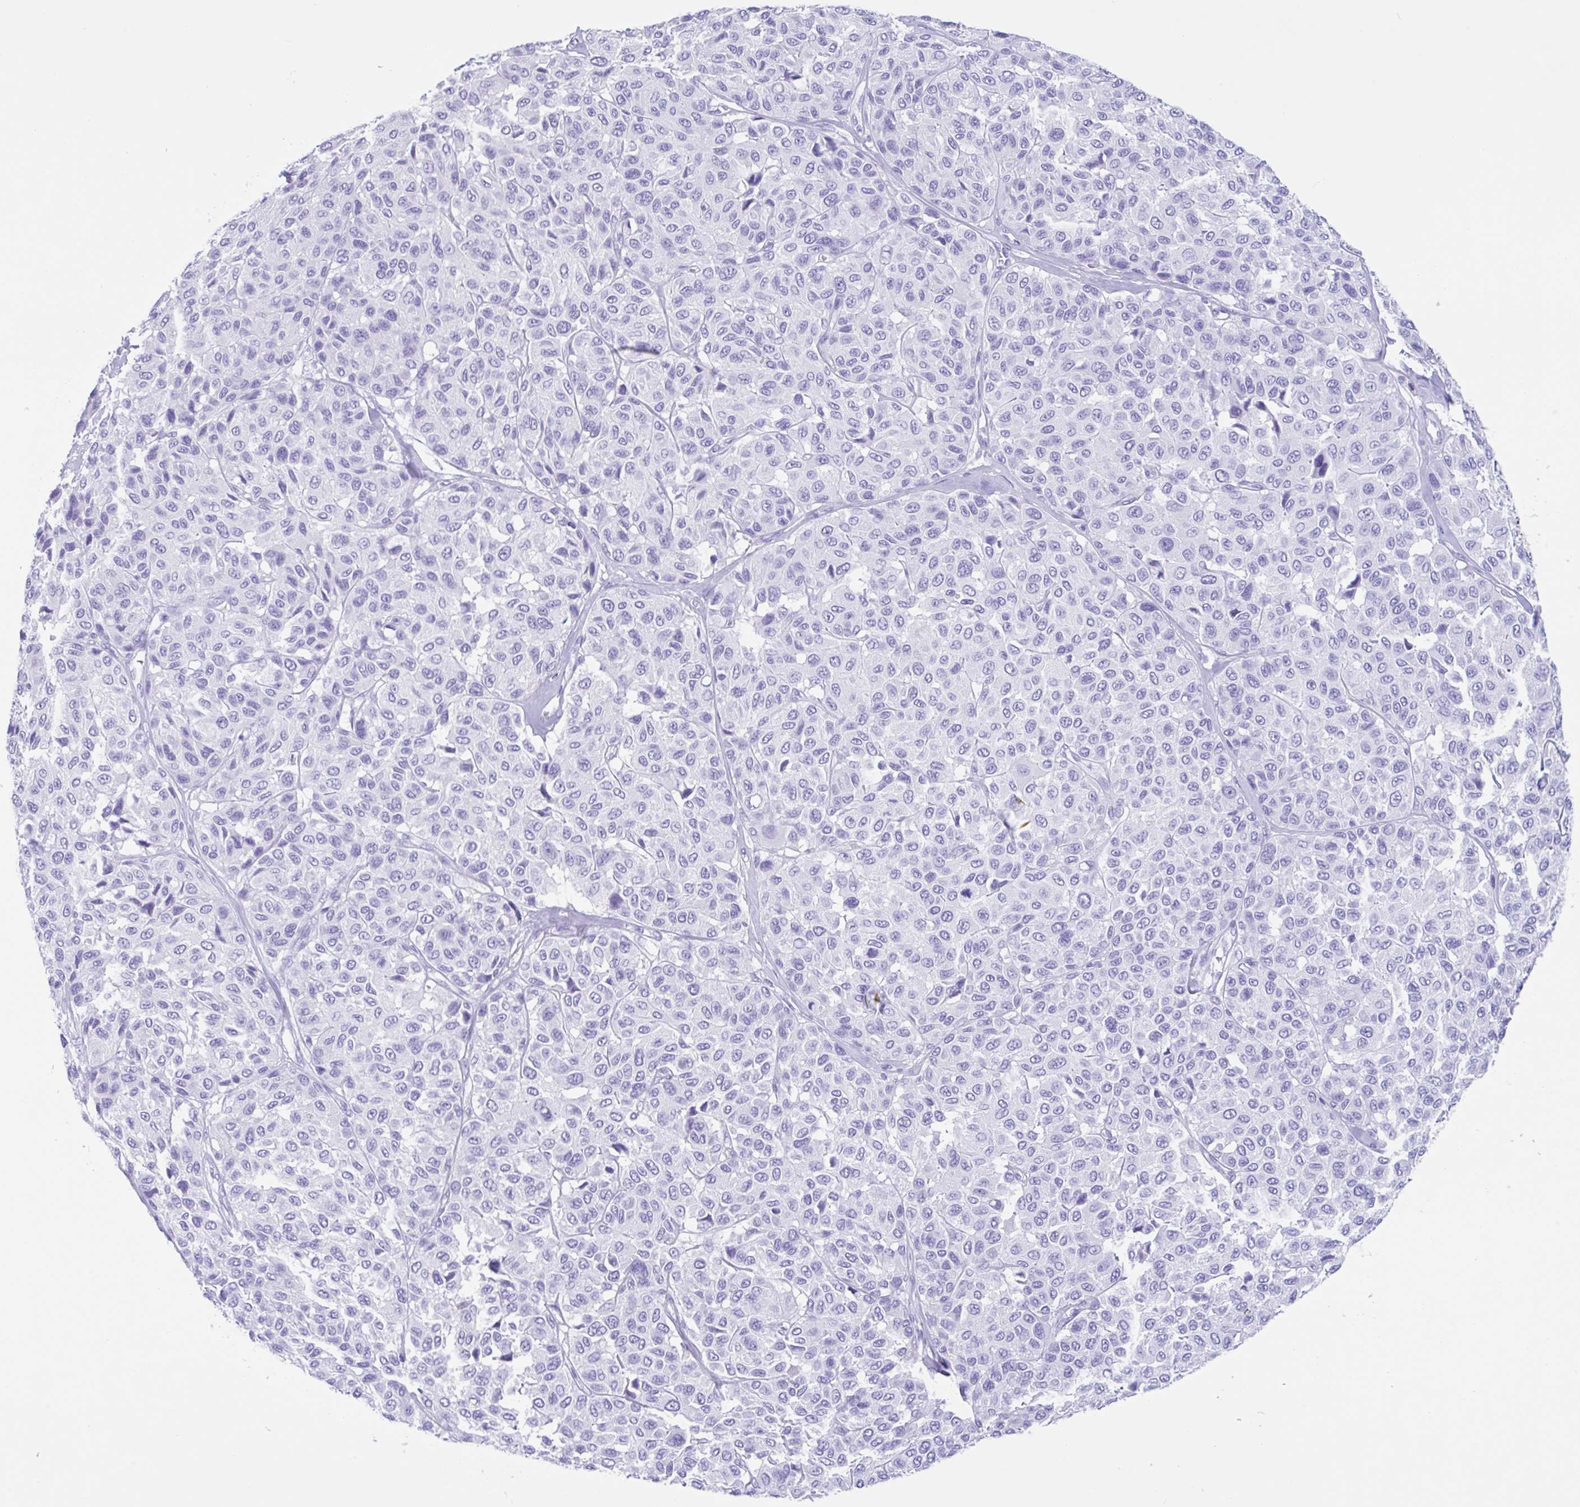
{"staining": {"intensity": "negative", "quantity": "none", "location": "none"}, "tissue": "melanoma", "cell_type": "Tumor cells", "image_type": "cancer", "snomed": [{"axis": "morphology", "description": "Malignant melanoma, NOS"}, {"axis": "topography", "description": "Skin"}], "caption": "Immunohistochemistry micrograph of neoplastic tissue: human malignant melanoma stained with DAB shows no significant protein positivity in tumor cells.", "gene": "CPA1", "patient": {"sex": "female", "age": 66}}